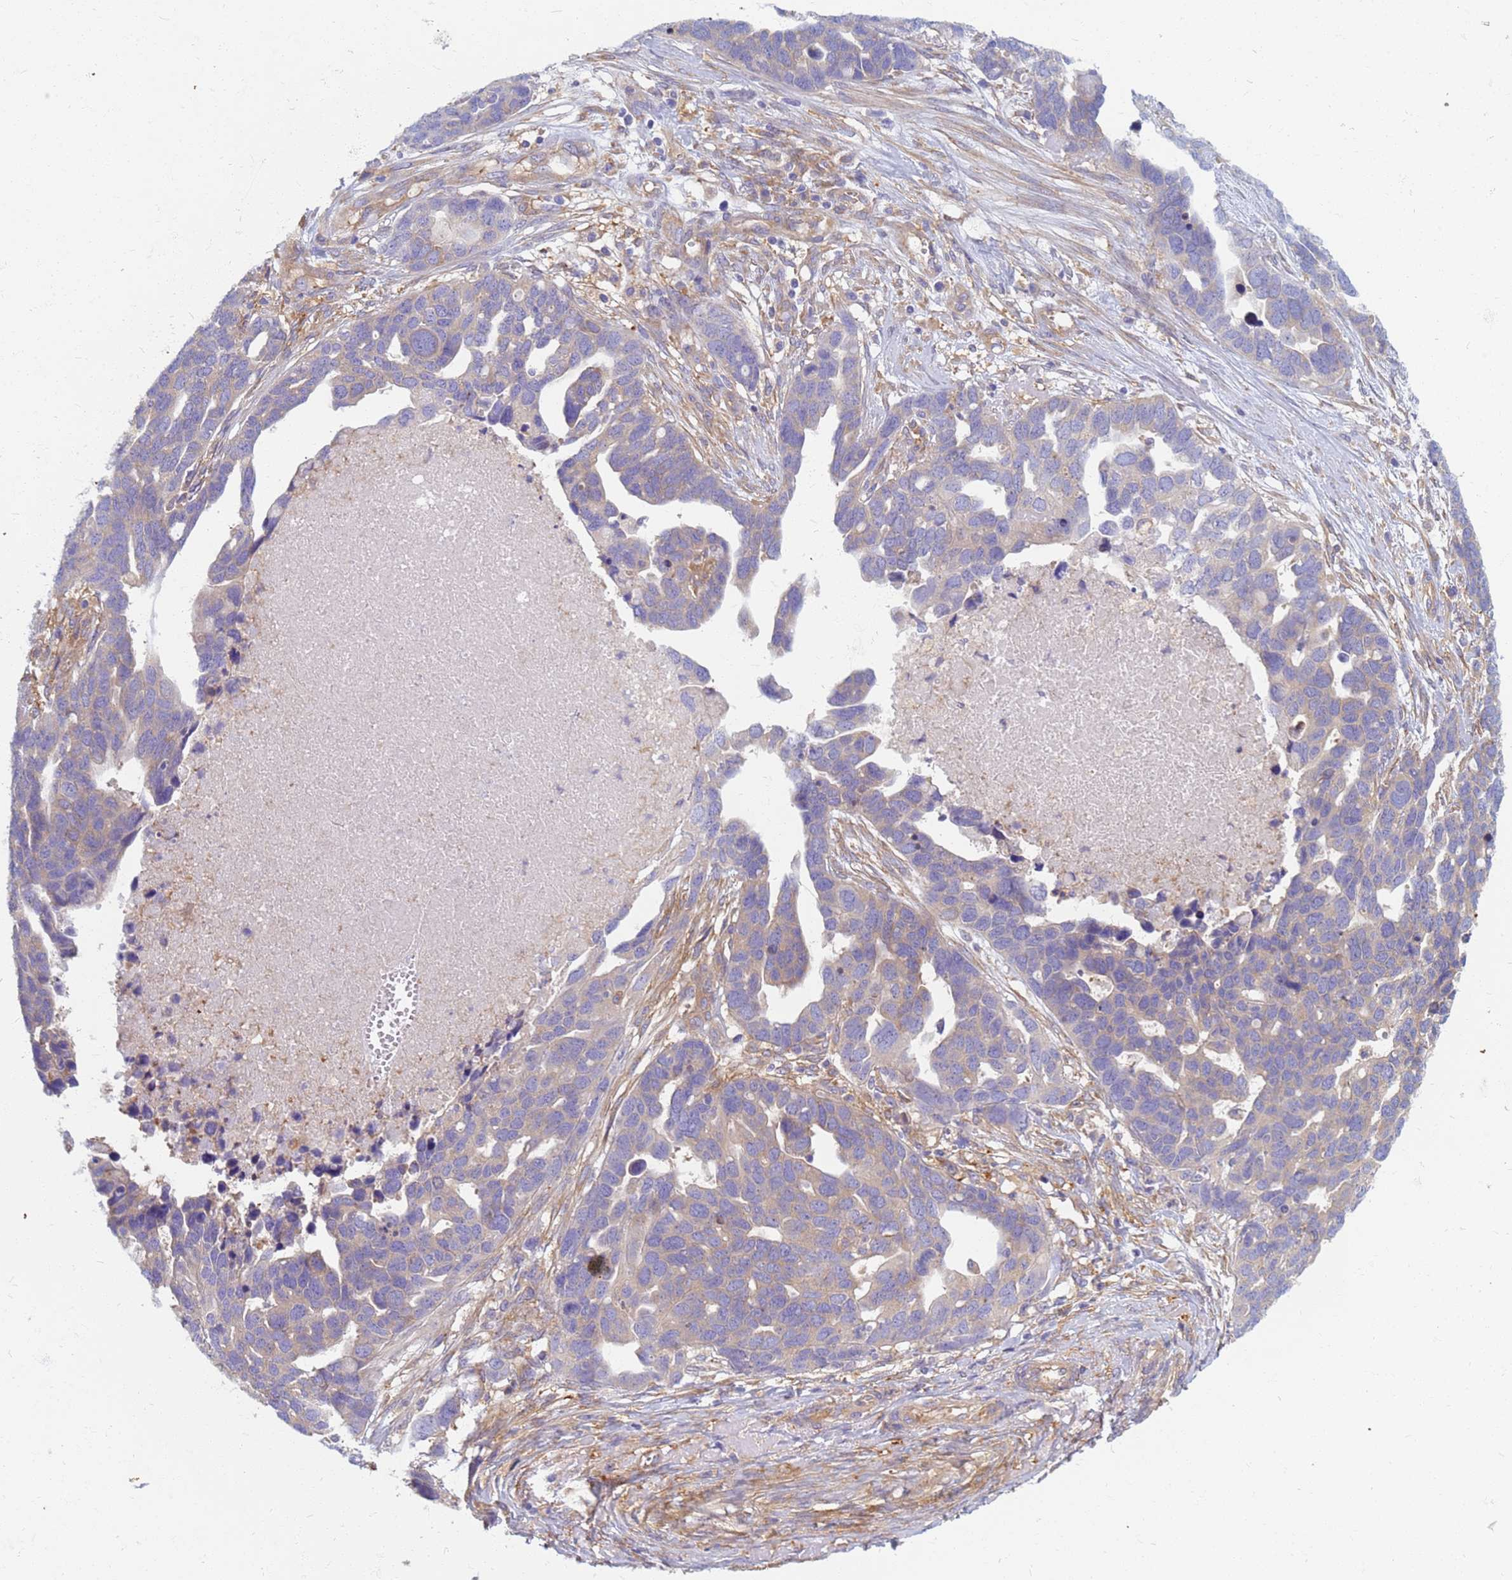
{"staining": {"intensity": "weak", "quantity": "25%-75%", "location": "cytoplasmic/membranous"}, "tissue": "ovarian cancer", "cell_type": "Tumor cells", "image_type": "cancer", "snomed": [{"axis": "morphology", "description": "Cystadenocarcinoma, serous, NOS"}, {"axis": "topography", "description": "Ovary"}], "caption": "Brown immunohistochemical staining in human ovarian cancer (serous cystadenocarcinoma) reveals weak cytoplasmic/membranous positivity in about 25%-75% of tumor cells.", "gene": "EEA1", "patient": {"sex": "female", "age": 54}}